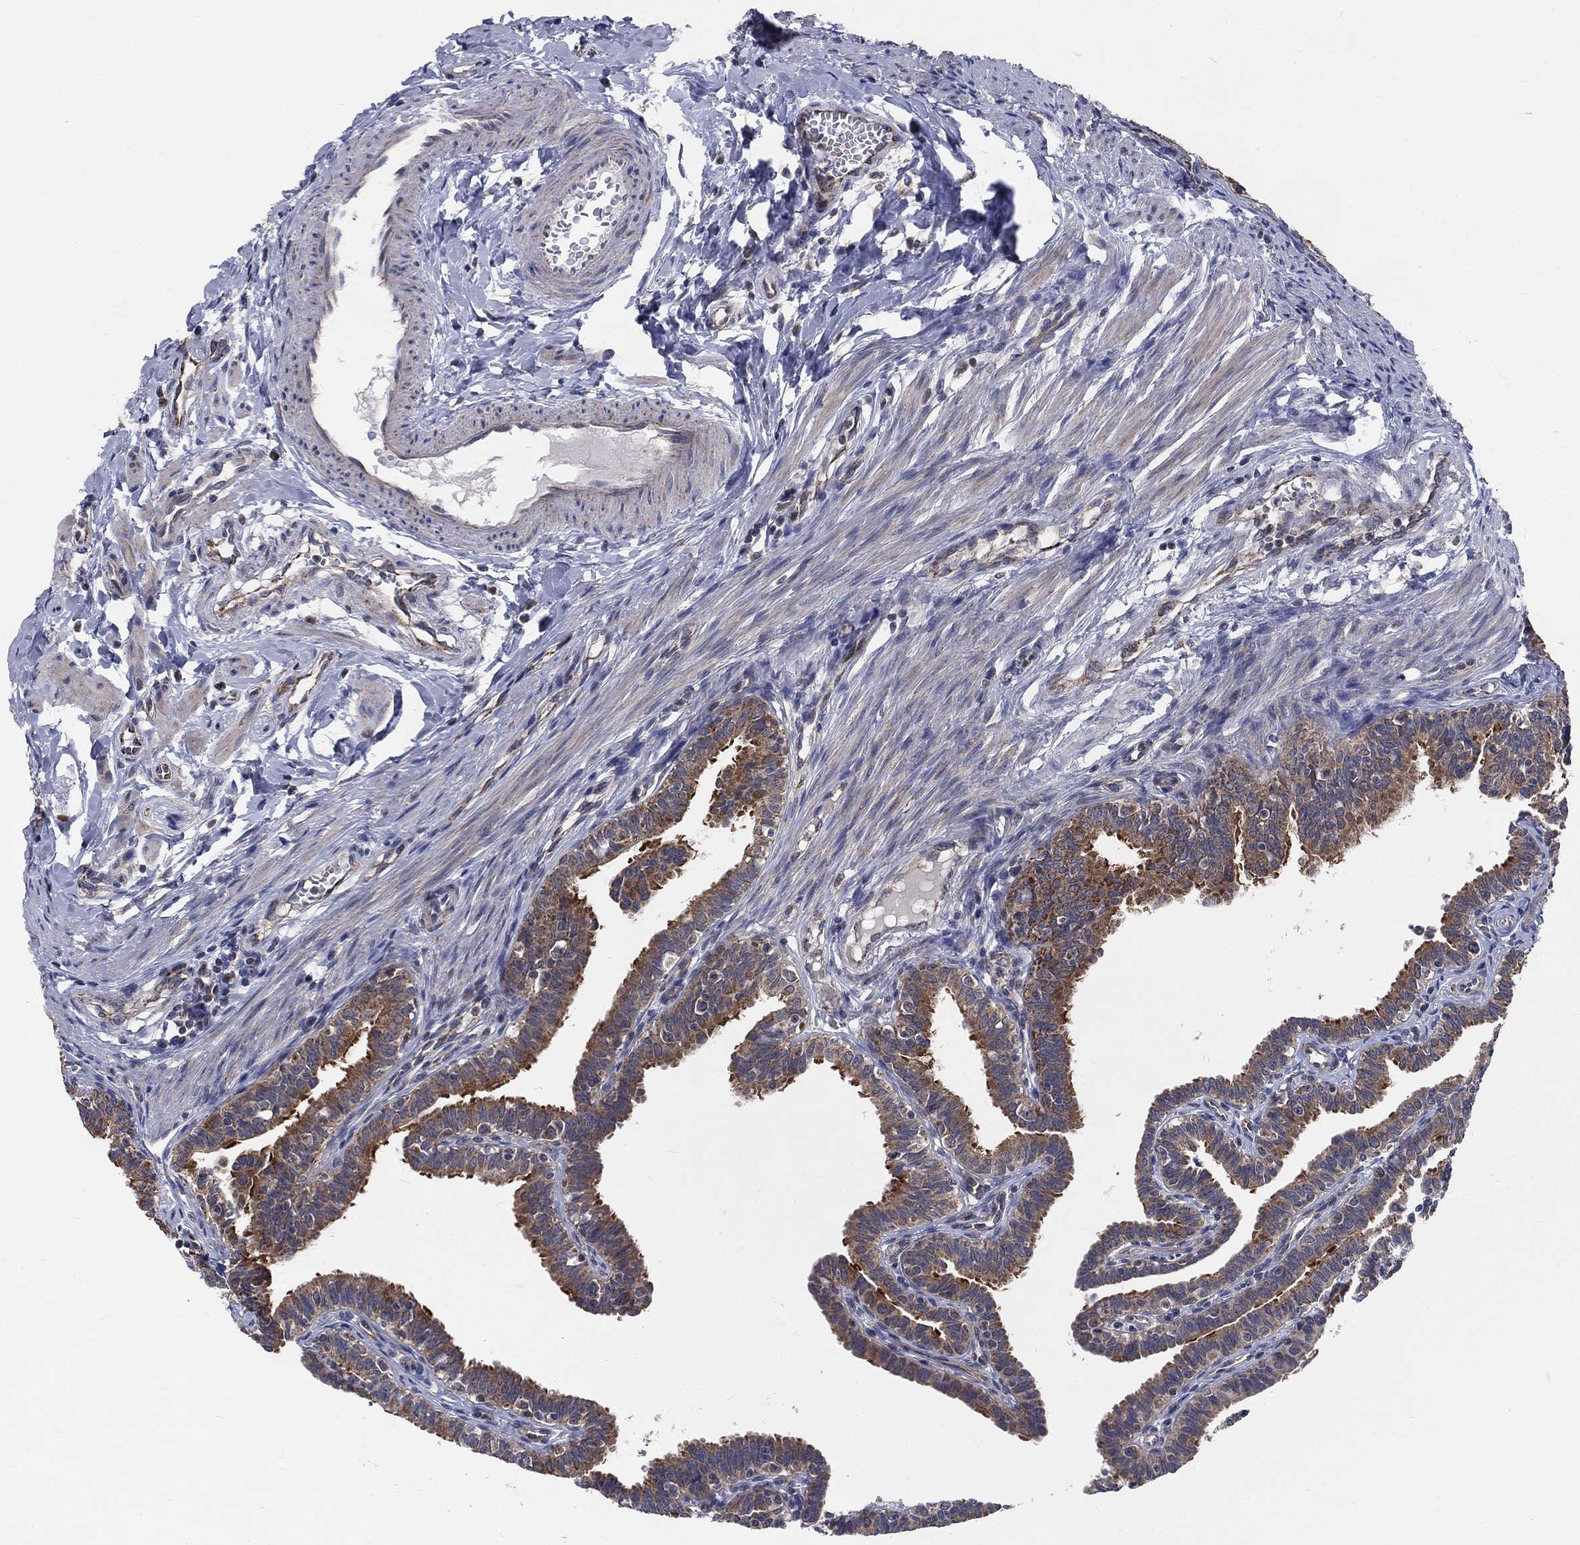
{"staining": {"intensity": "moderate", "quantity": ">75%", "location": "cytoplasmic/membranous"}, "tissue": "fallopian tube", "cell_type": "Glandular cells", "image_type": "normal", "snomed": [{"axis": "morphology", "description": "Normal tissue, NOS"}, {"axis": "topography", "description": "Fallopian tube"}], "caption": "IHC of normal human fallopian tube demonstrates medium levels of moderate cytoplasmic/membranous staining in approximately >75% of glandular cells. (DAB IHC with brightfield microscopy, high magnification).", "gene": "NME7", "patient": {"sex": "female", "age": 36}}